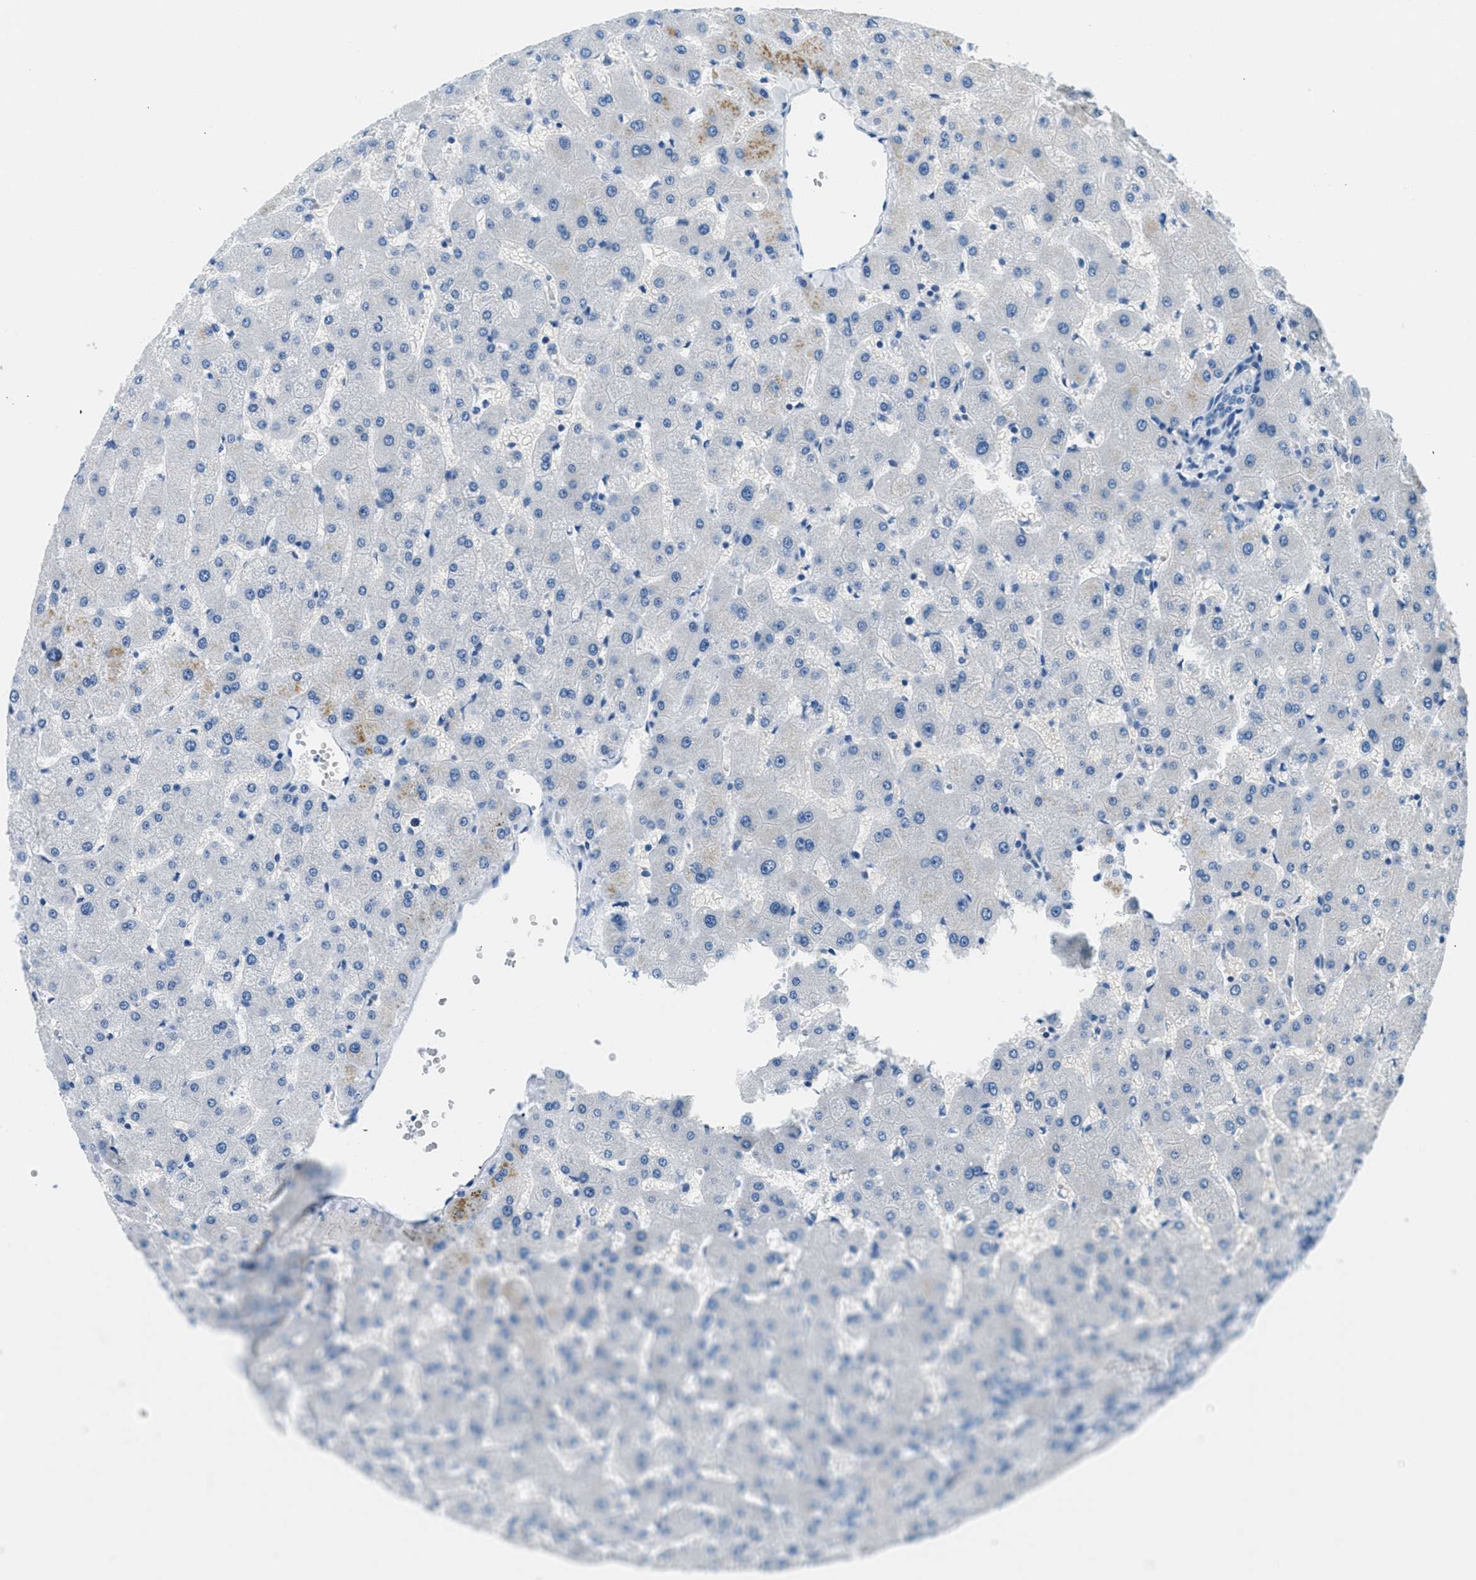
{"staining": {"intensity": "negative", "quantity": "none", "location": "none"}, "tissue": "liver", "cell_type": "Cholangiocytes", "image_type": "normal", "snomed": [{"axis": "morphology", "description": "Normal tissue, NOS"}, {"axis": "topography", "description": "Liver"}], "caption": "DAB (3,3'-diaminobenzidine) immunohistochemical staining of normal human liver reveals no significant expression in cholangiocytes. Brightfield microscopy of IHC stained with DAB (3,3'-diaminobenzidine) (brown) and hematoxylin (blue), captured at high magnification.", "gene": "CLDN18", "patient": {"sex": "female", "age": 63}}